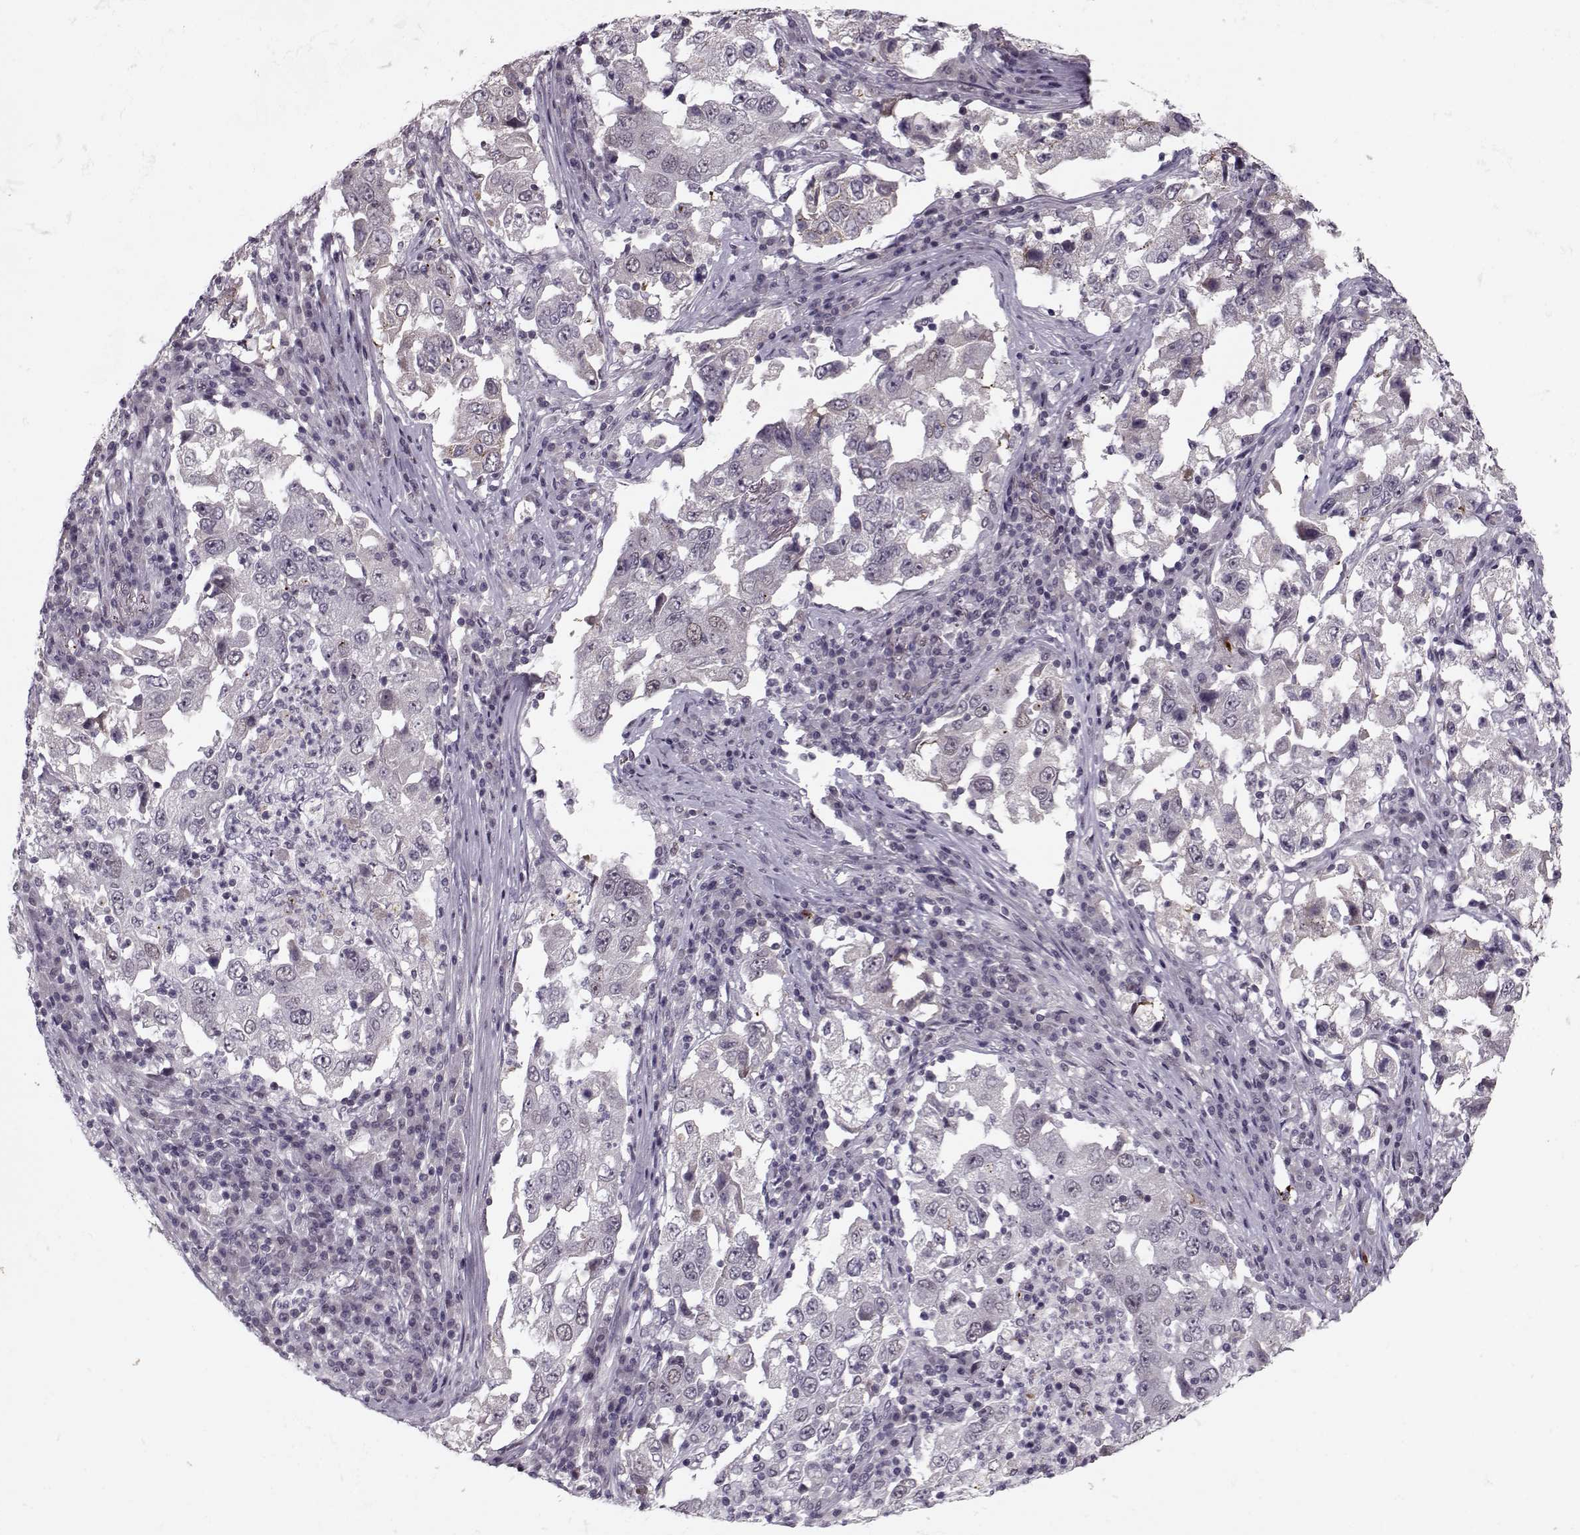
{"staining": {"intensity": "negative", "quantity": "none", "location": "none"}, "tissue": "lung cancer", "cell_type": "Tumor cells", "image_type": "cancer", "snomed": [{"axis": "morphology", "description": "Adenocarcinoma, NOS"}, {"axis": "topography", "description": "Lung"}], "caption": "The histopathology image shows no staining of tumor cells in adenocarcinoma (lung).", "gene": "DNAI3", "patient": {"sex": "male", "age": 73}}